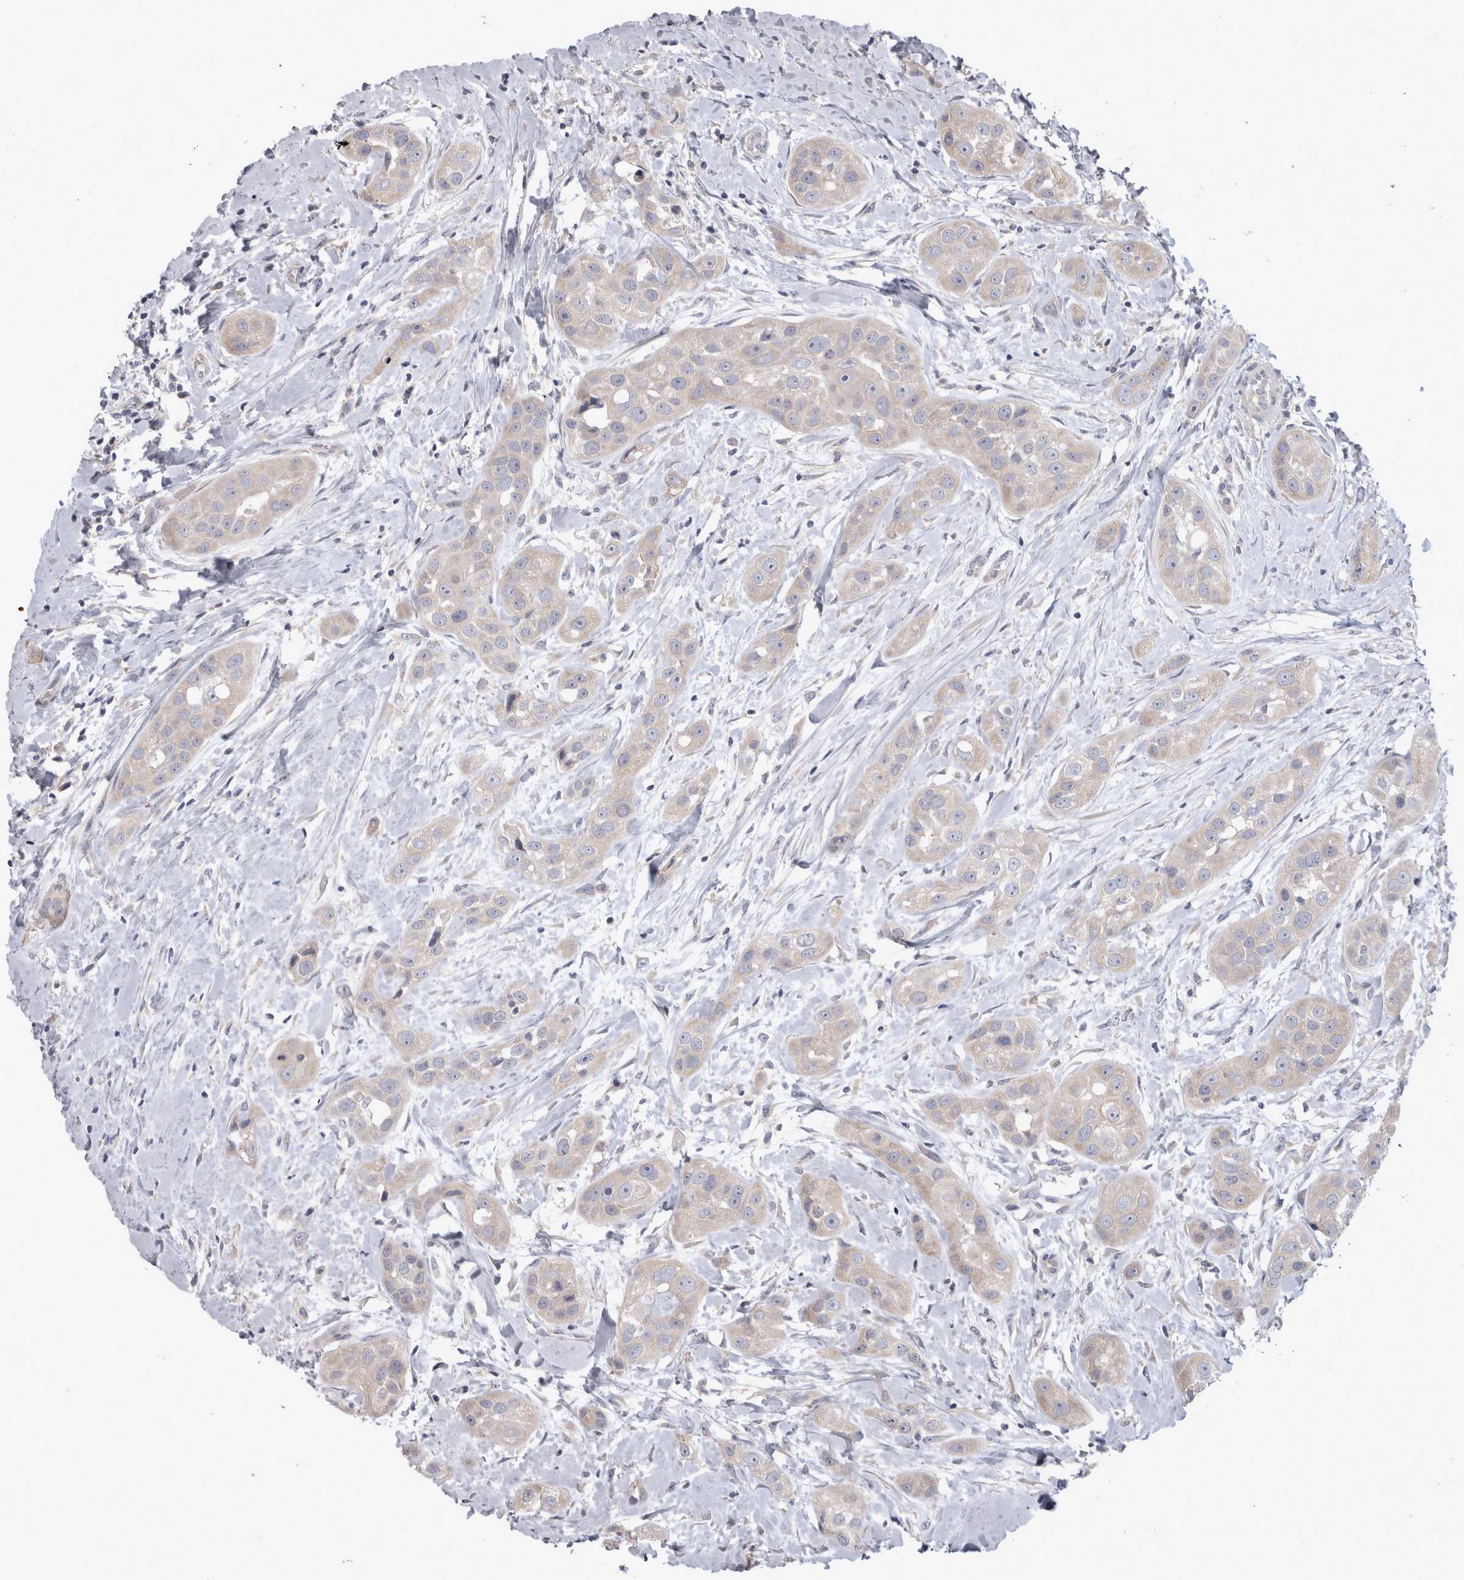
{"staining": {"intensity": "negative", "quantity": "none", "location": "none"}, "tissue": "head and neck cancer", "cell_type": "Tumor cells", "image_type": "cancer", "snomed": [{"axis": "morphology", "description": "Normal tissue, NOS"}, {"axis": "morphology", "description": "Squamous cell carcinoma, NOS"}, {"axis": "topography", "description": "Skeletal muscle"}, {"axis": "topography", "description": "Head-Neck"}], "caption": "Immunohistochemistry image of neoplastic tissue: head and neck squamous cell carcinoma stained with DAB demonstrates no significant protein positivity in tumor cells. Nuclei are stained in blue.", "gene": "LRRC40", "patient": {"sex": "male", "age": 51}}